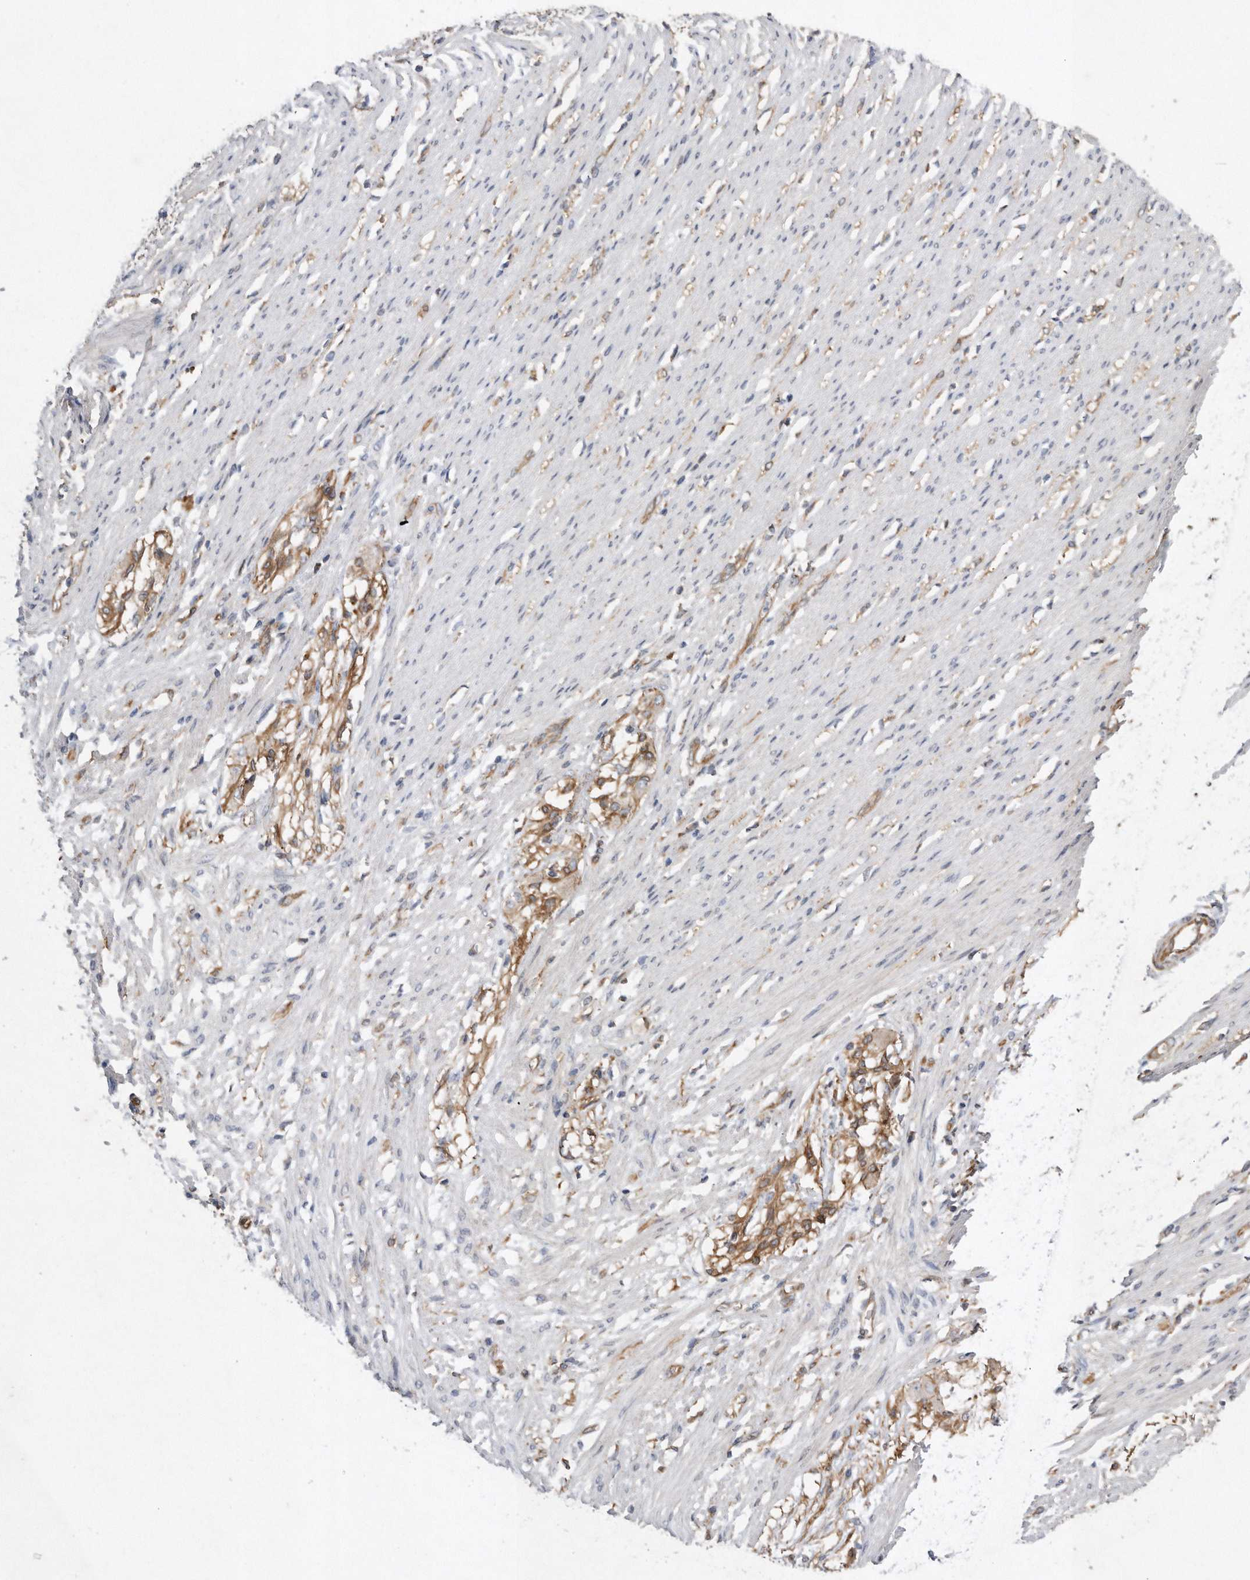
{"staining": {"intensity": "negative", "quantity": "none", "location": "none"}, "tissue": "smooth muscle", "cell_type": "Smooth muscle cells", "image_type": "normal", "snomed": [{"axis": "morphology", "description": "Normal tissue, NOS"}, {"axis": "morphology", "description": "Adenocarcinoma, NOS"}, {"axis": "topography", "description": "Colon"}, {"axis": "topography", "description": "Peripheral nerve tissue"}], "caption": "Immunohistochemistry (IHC) micrograph of normal smooth muscle stained for a protein (brown), which reveals no positivity in smooth muscle cells.", "gene": "PON2", "patient": {"sex": "male", "age": 14}}